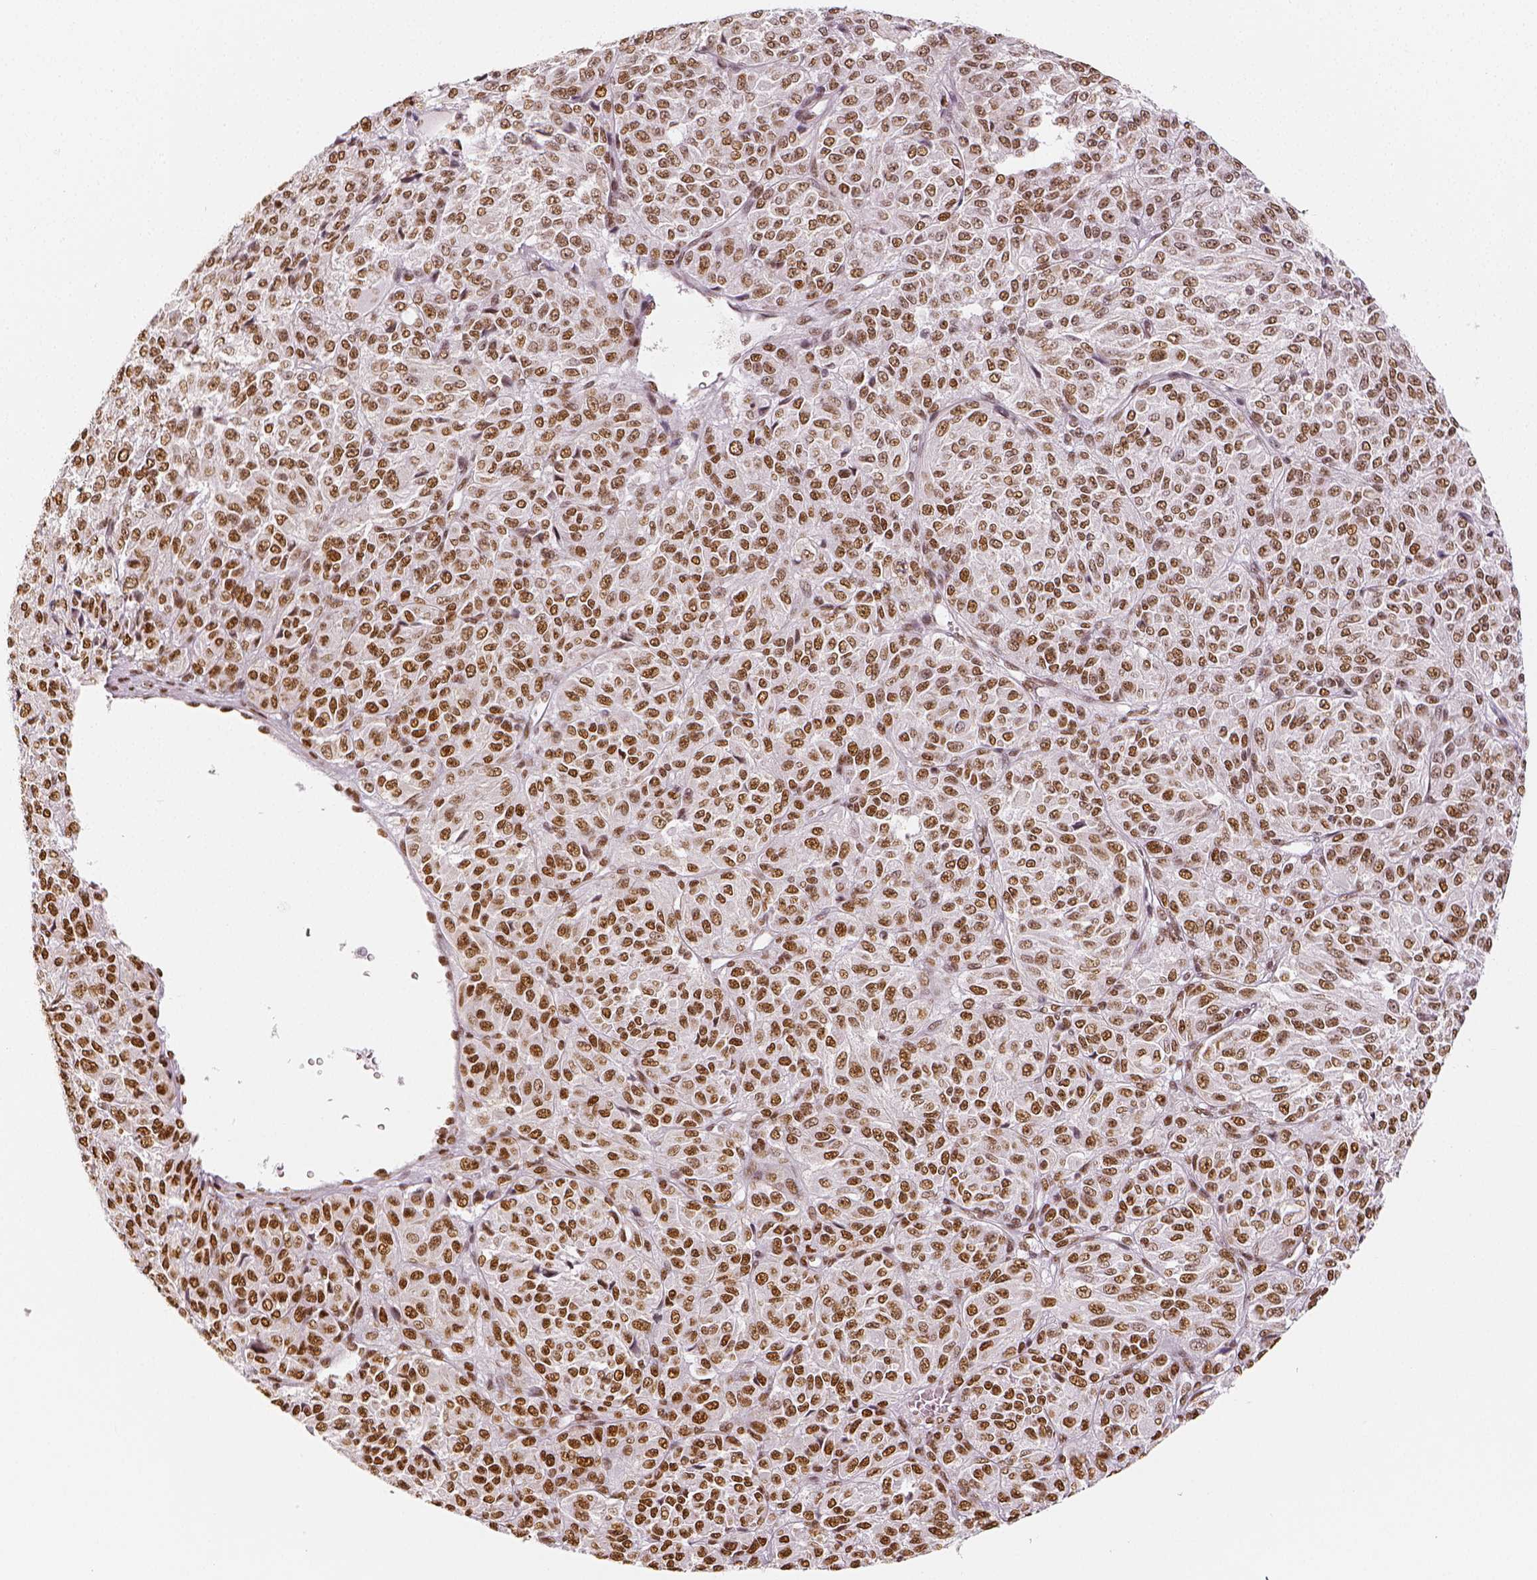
{"staining": {"intensity": "moderate", "quantity": ">75%", "location": "nuclear"}, "tissue": "melanoma", "cell_type": "Tumor cells", "image_type": "cancer", "snomed": [{"axis": "morphology", "description": "Malignant melanoma, Metastatic site"}, {"axis": "topography", "description": "Brain"}], "caption": "Immunohistochemistry of human melanoma exhibits medium levels of moderate nuclear positivity in approximately >75% of tumor cells.", "gene": "KDM5B", "patient": {"sex": "female", "age": 56}}